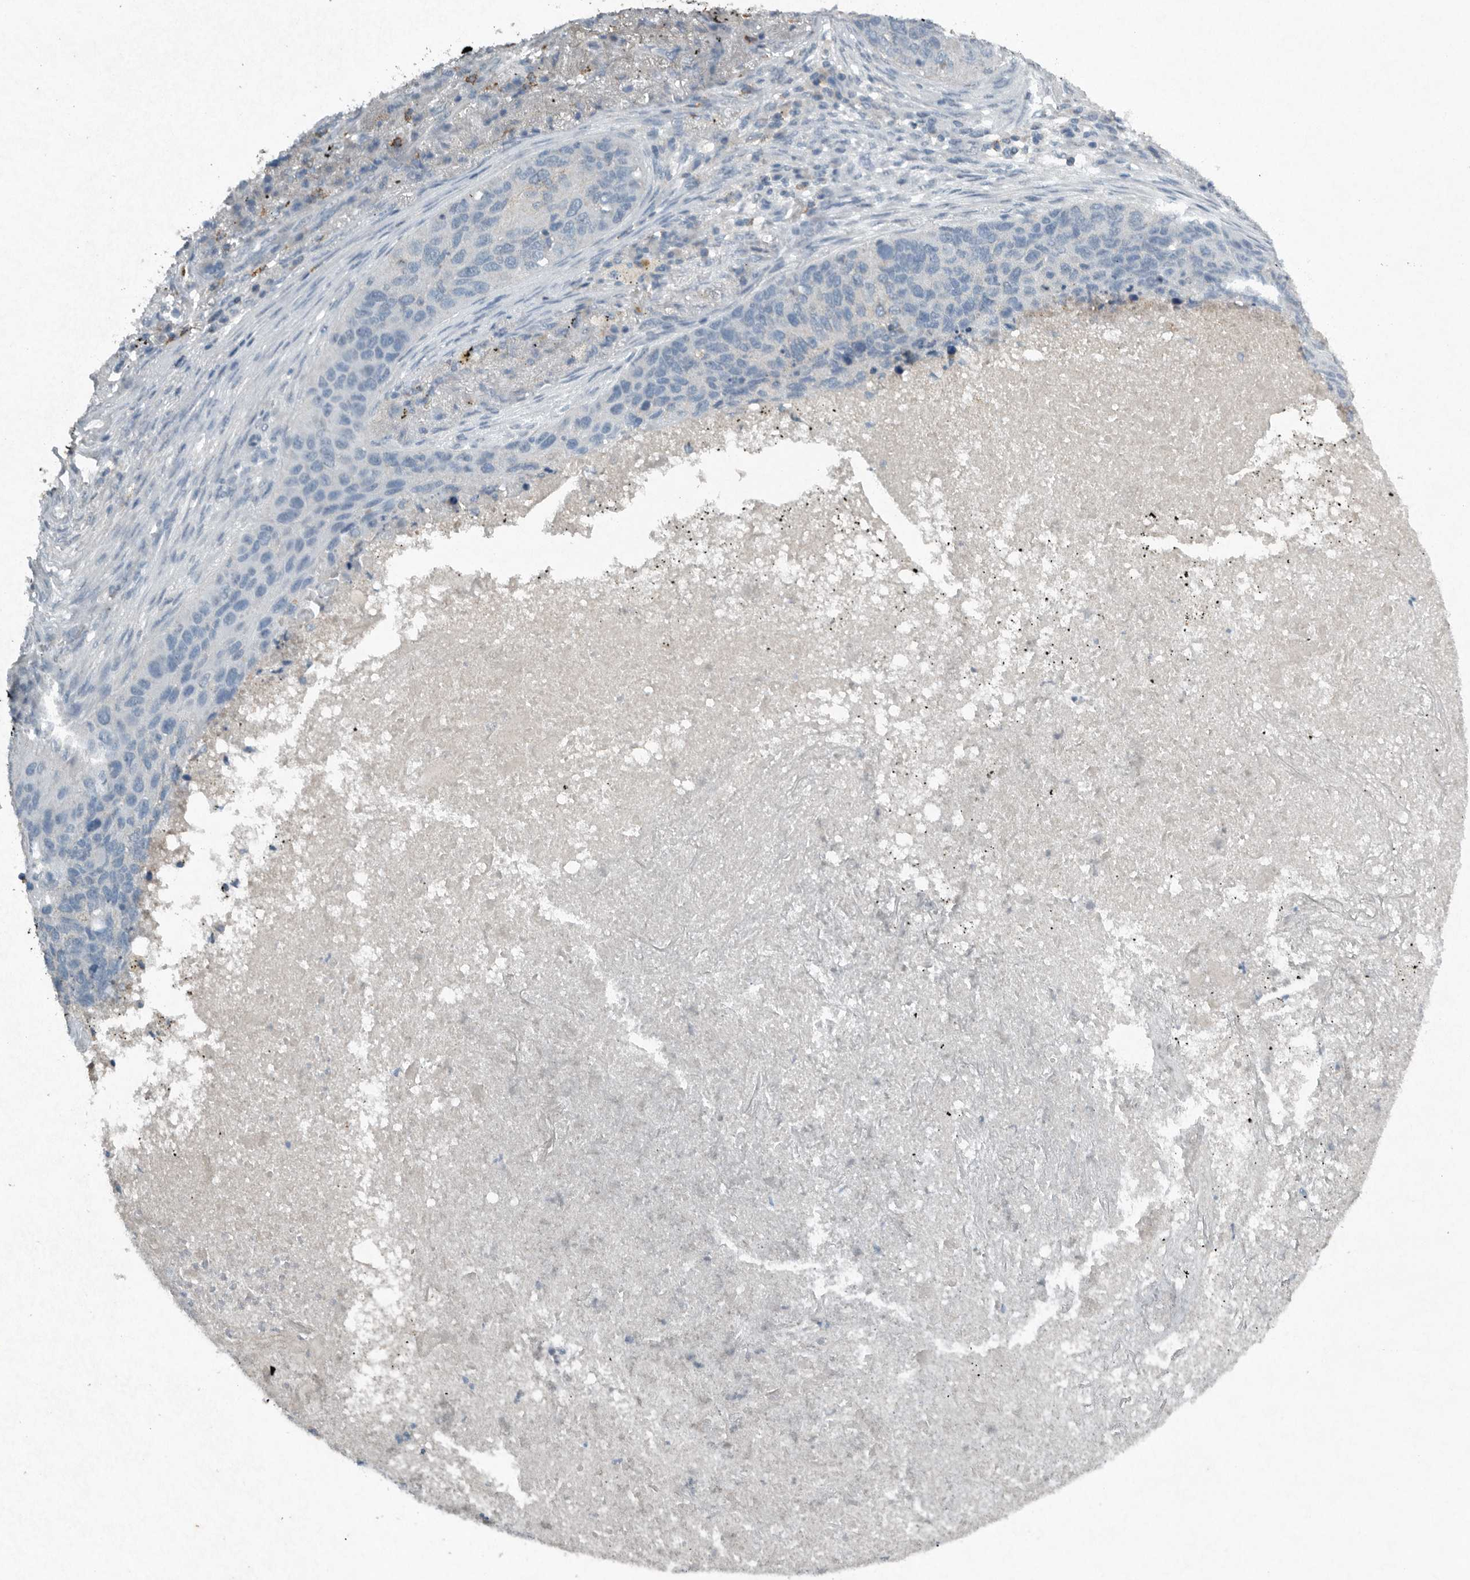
{"staining": {"intensity": "negative", "quantity": "none", "location": "none"}, "tissue": "lung cancer", "cell_type": "Tumor cells", "image_type": "cancer", "snomed": [{"axis": "morphology", "description": "Squamous cell carcinoma, NOS"}, {"axis": "topography", "description": "Lung"}], "caption": "Tumor cells show no significant expression in lung squamous cell carcinoma. (DAB (3,3'-diaminobenzidine) immunohistochemistry (IHC), high magnification).", "gene": "IL20", "patient": {"sex": "female", "age": 63}}